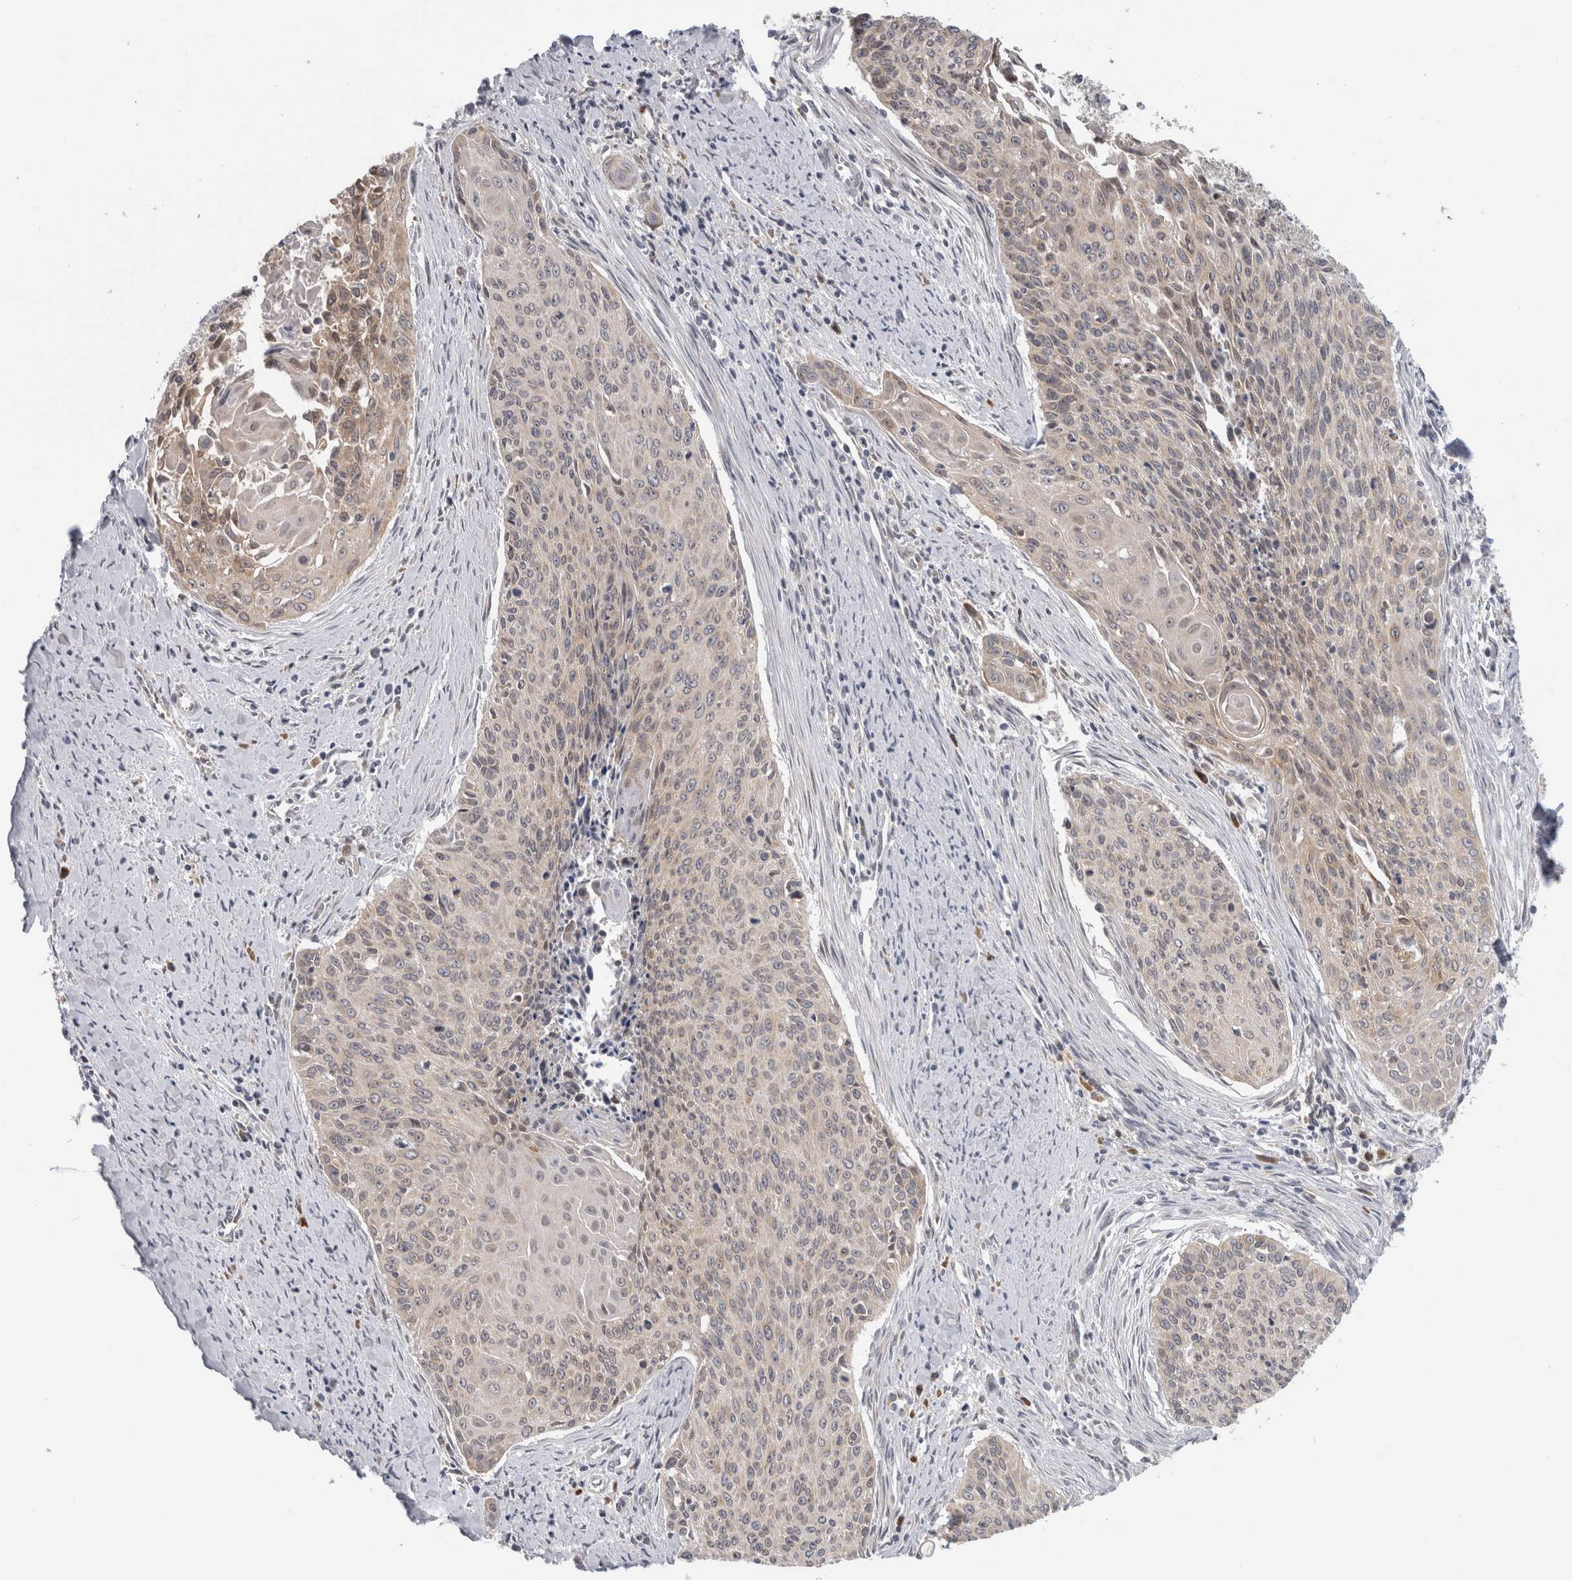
{"staining": {"intensity": "weak", "quantity": "<25%", "location": "cytoplasmic/membranous"}, "tissue": "cervical cancer", "cell_type": "Tumor cells", "image_type": "cancer", "snomed": [{"axis": "morphology", "description": "Squamous cell carcinoma, NOS"}, {"axis": "topography", "description": "Cervix"}], "caption": "IHC image of neoplastic tissue: cervical cancer (squamous cell carcinoma) stained with DAB (3,3'-diaminobenzidine) demonstrates no significant protein staining in tumor cells. (DAB IHC, high magnification).", "gene": "TMEM242", "patient": {"sex": "female", "age": 55}}